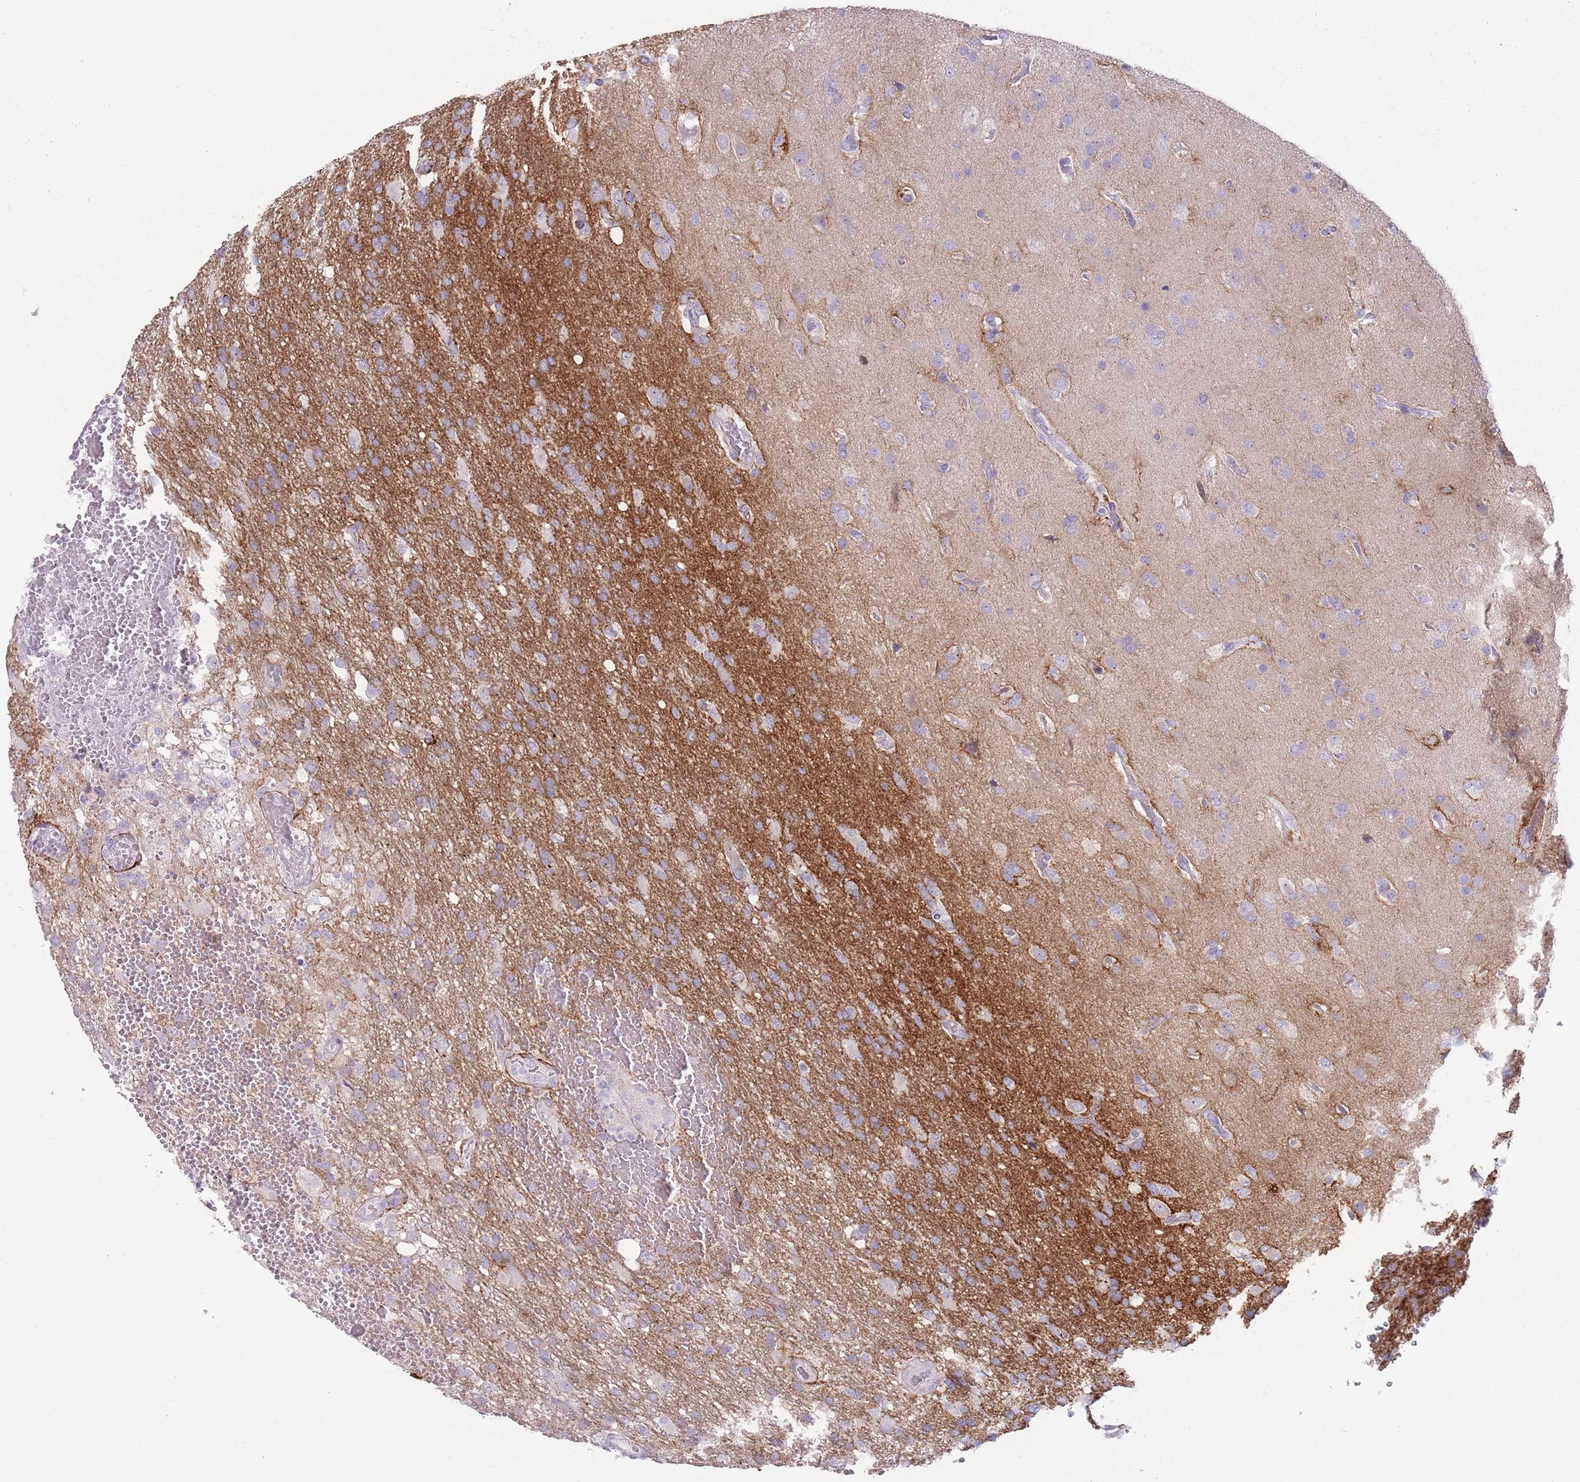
{"staining": {"intensity": "negative", "quantity": "none", "location": "none"}, "tissue": "glioma", "cell_type": "Tumor cells", "image_type": "cancer", "snomed": [{"axis": "morphology", "description": "Glioma, malignant, High grade"}, {"axis": "topography", "description": "Brain"}], "caption": "A histopathology image of human glioma is negative for staining in tumor cells.", "gene": "PAIP2B", "patient": {"sex": "female", "age": 74}}